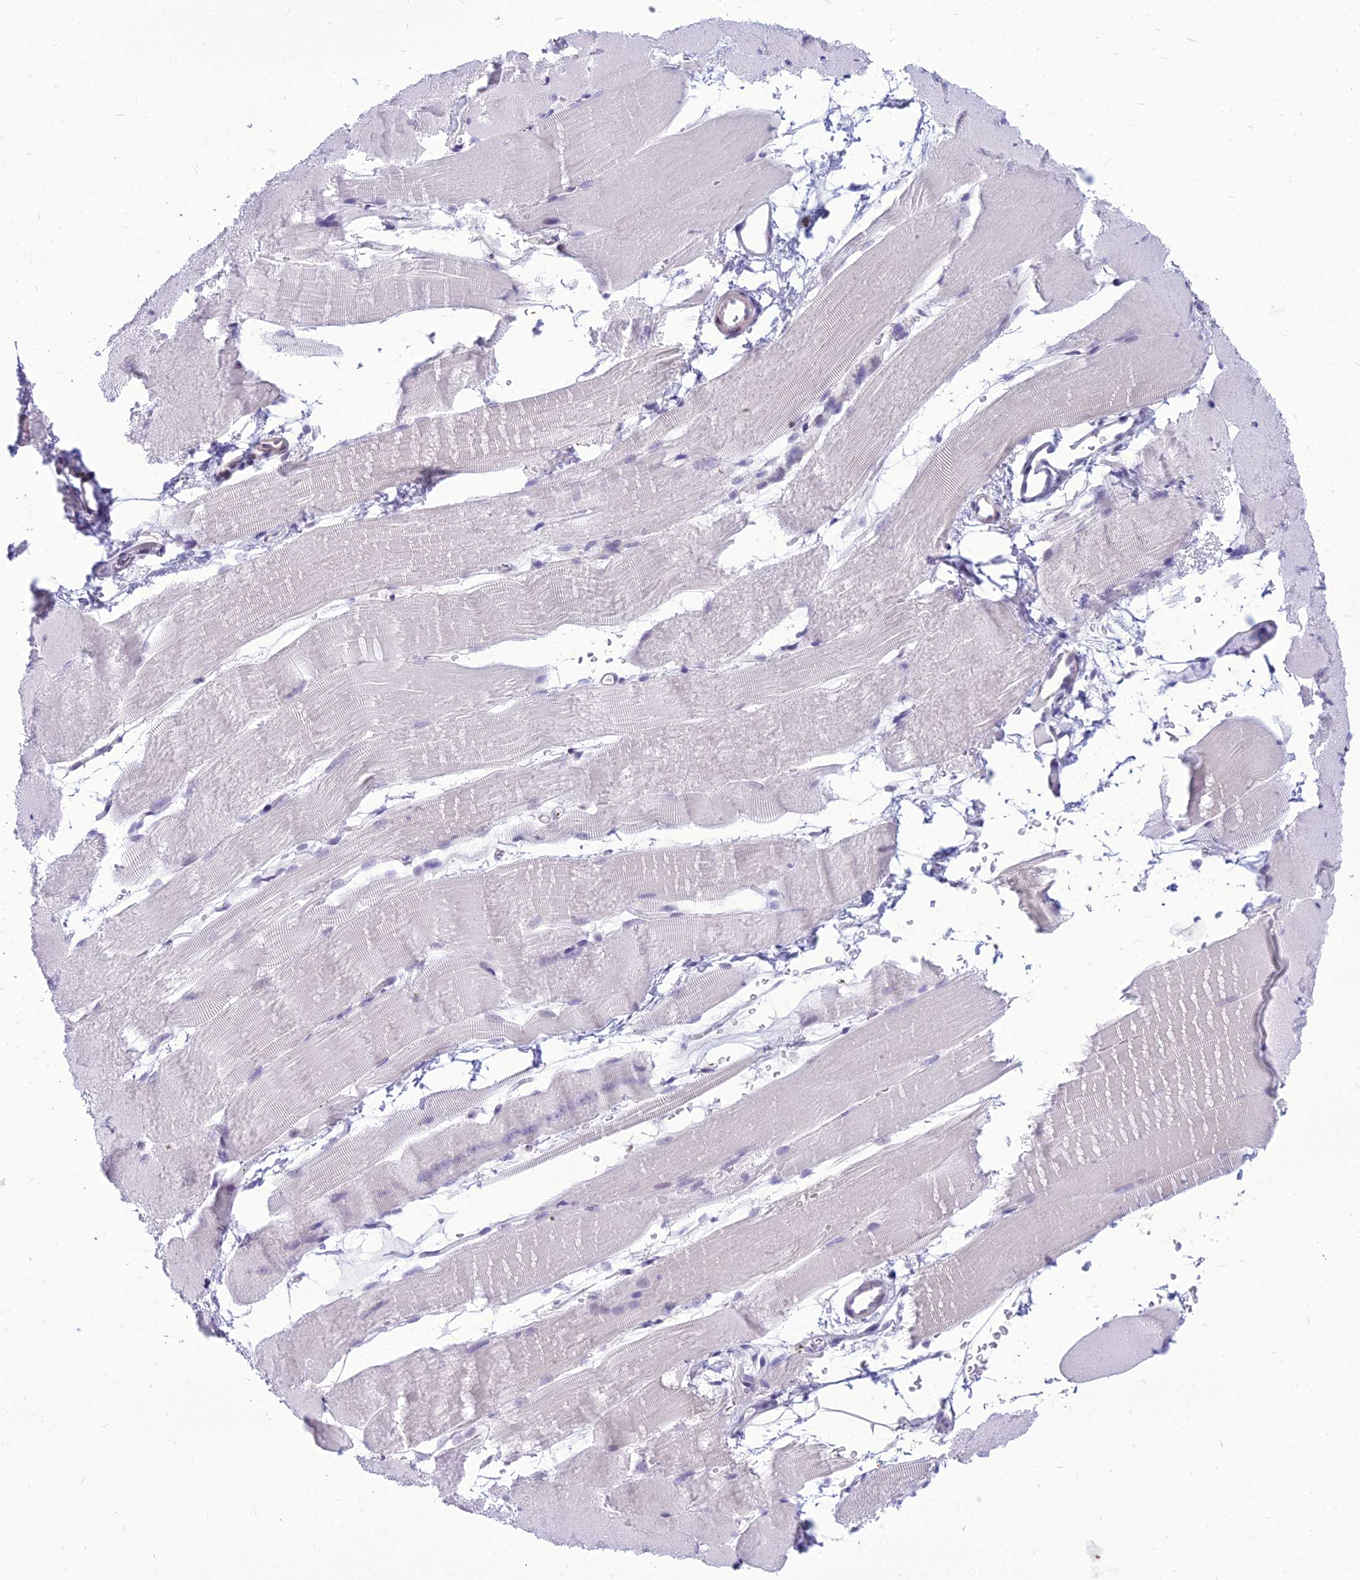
{"staining": {"intensity": "negative", "quantity": "none", "location": "none"}, "tissue": "skeletal muscle", "cell_type": "Myocytes", "image_type": "normal", "snomed": [{"axis": "morphology", "description": "Normal tissue, NOS"}, {"axis": "topography", "description": "Skeletal muscle"}, {"axis": "topography", "description": "Parathyroid gland"}], "caption": "Normal skeletal muscle was stained to show a protein in brown. There is no significant expression in myocytes. Brightfield microscopy of immunohistochemistry (IHC) stained with DAB (brown) and hematoxylin (blue), captured at high magnification.", "gene": "DHX40", "patient": {"sex": "female", "age": 37}}